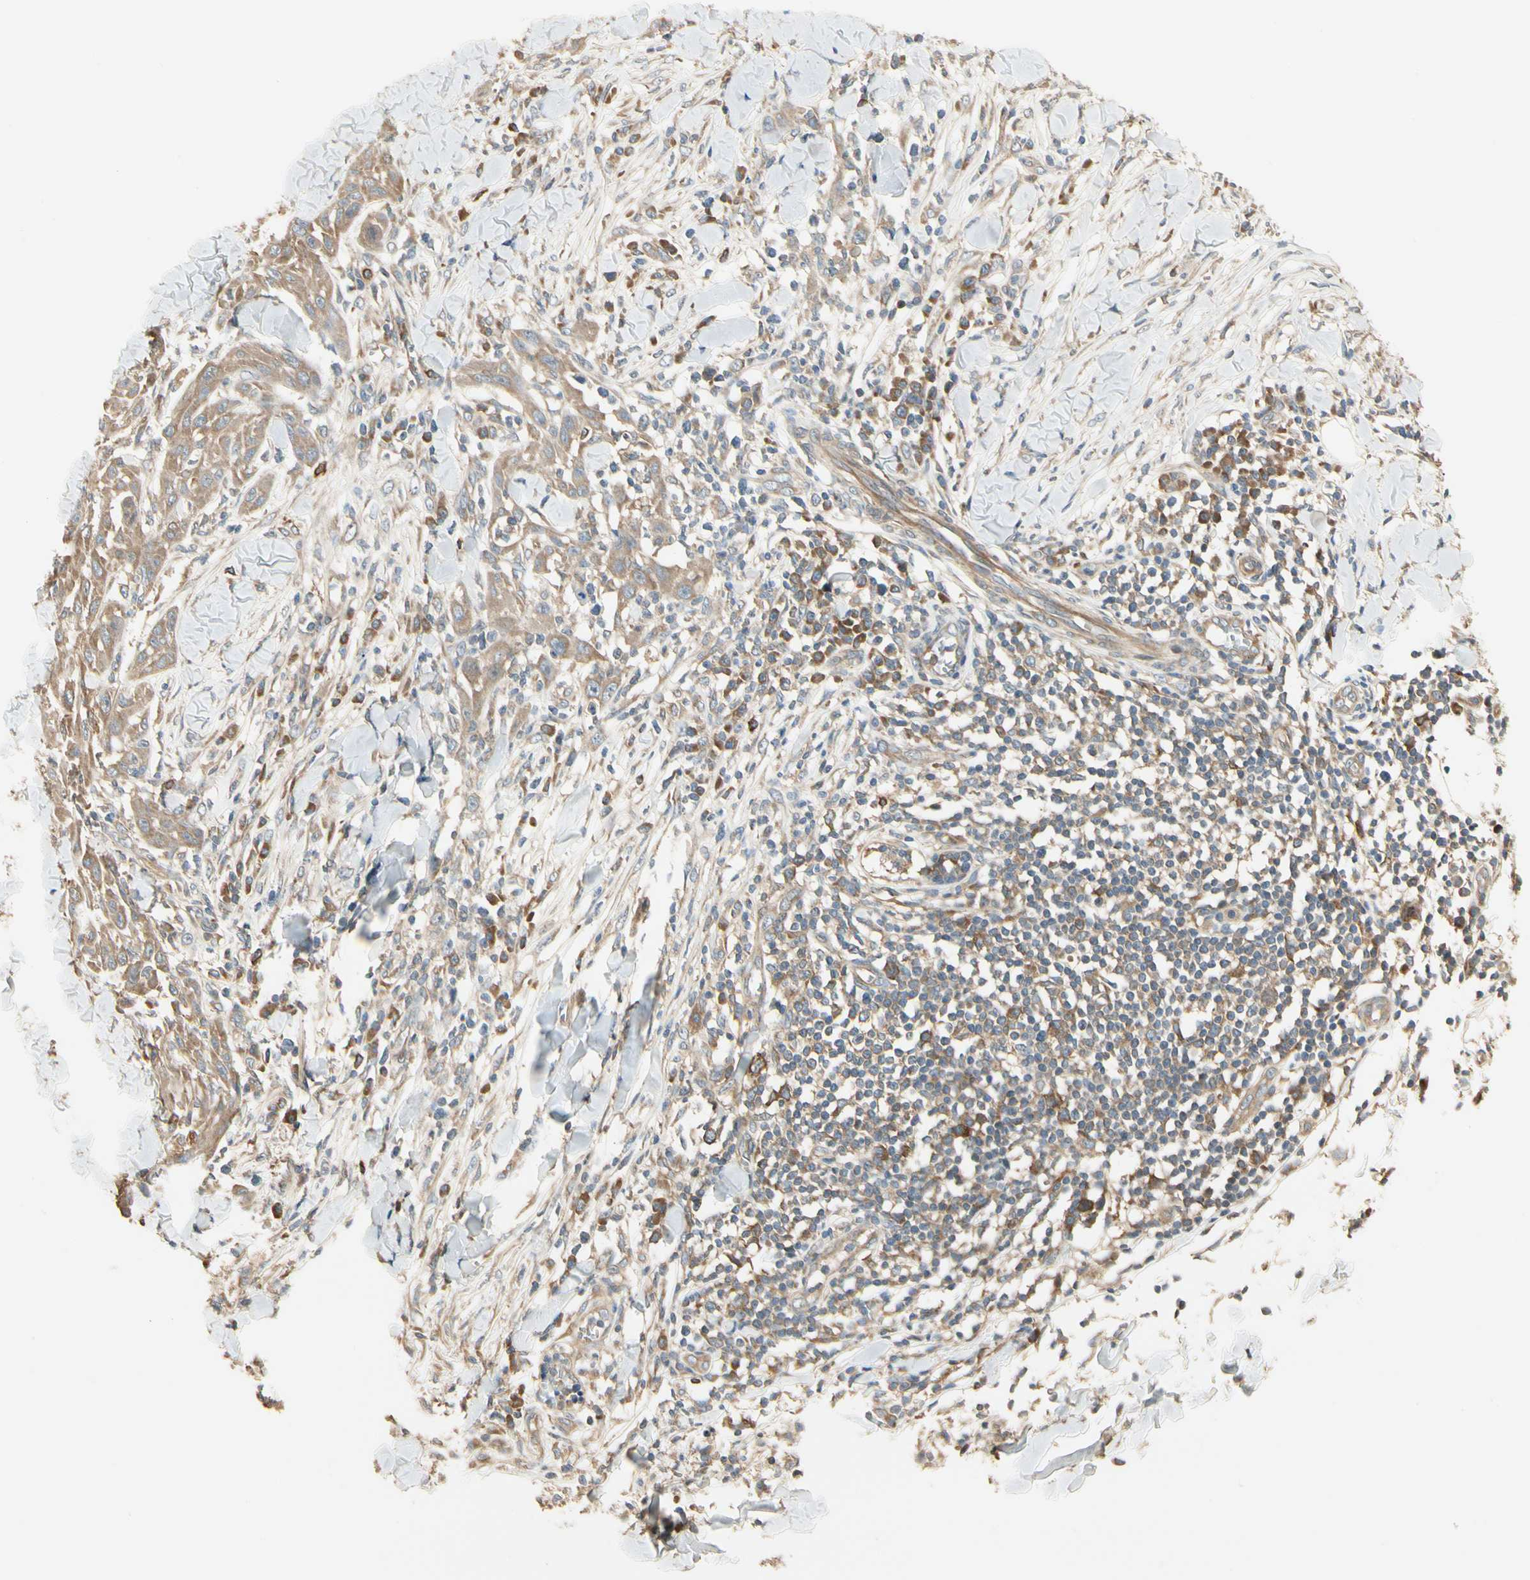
{"staining": {"intensity": "moderate", "quantity": ">75%", "location": "cytoplasmic/membranous"}, "tissue": "skin cancer", "cell_type": "Tumor cells", "image_type": "cancer", "snomed": [{"axis": "morphology", "description": "Squamous cell carcinoma, NOS"}, {"axis": "topography", "description": "Skin"}], "caption": "The image reveals a brown stain indicating the presence of a protein in the cytoplasmic/membranous of tumor cells in skin cancer. Using DAB (3,3'-diaminobenzidine) (brown) and hematoxylin (blue) stains, captured at high magnification using brightfield microscopy.", "gene": "IRAG1", "patient": {"sex": "male", "age": 24}}